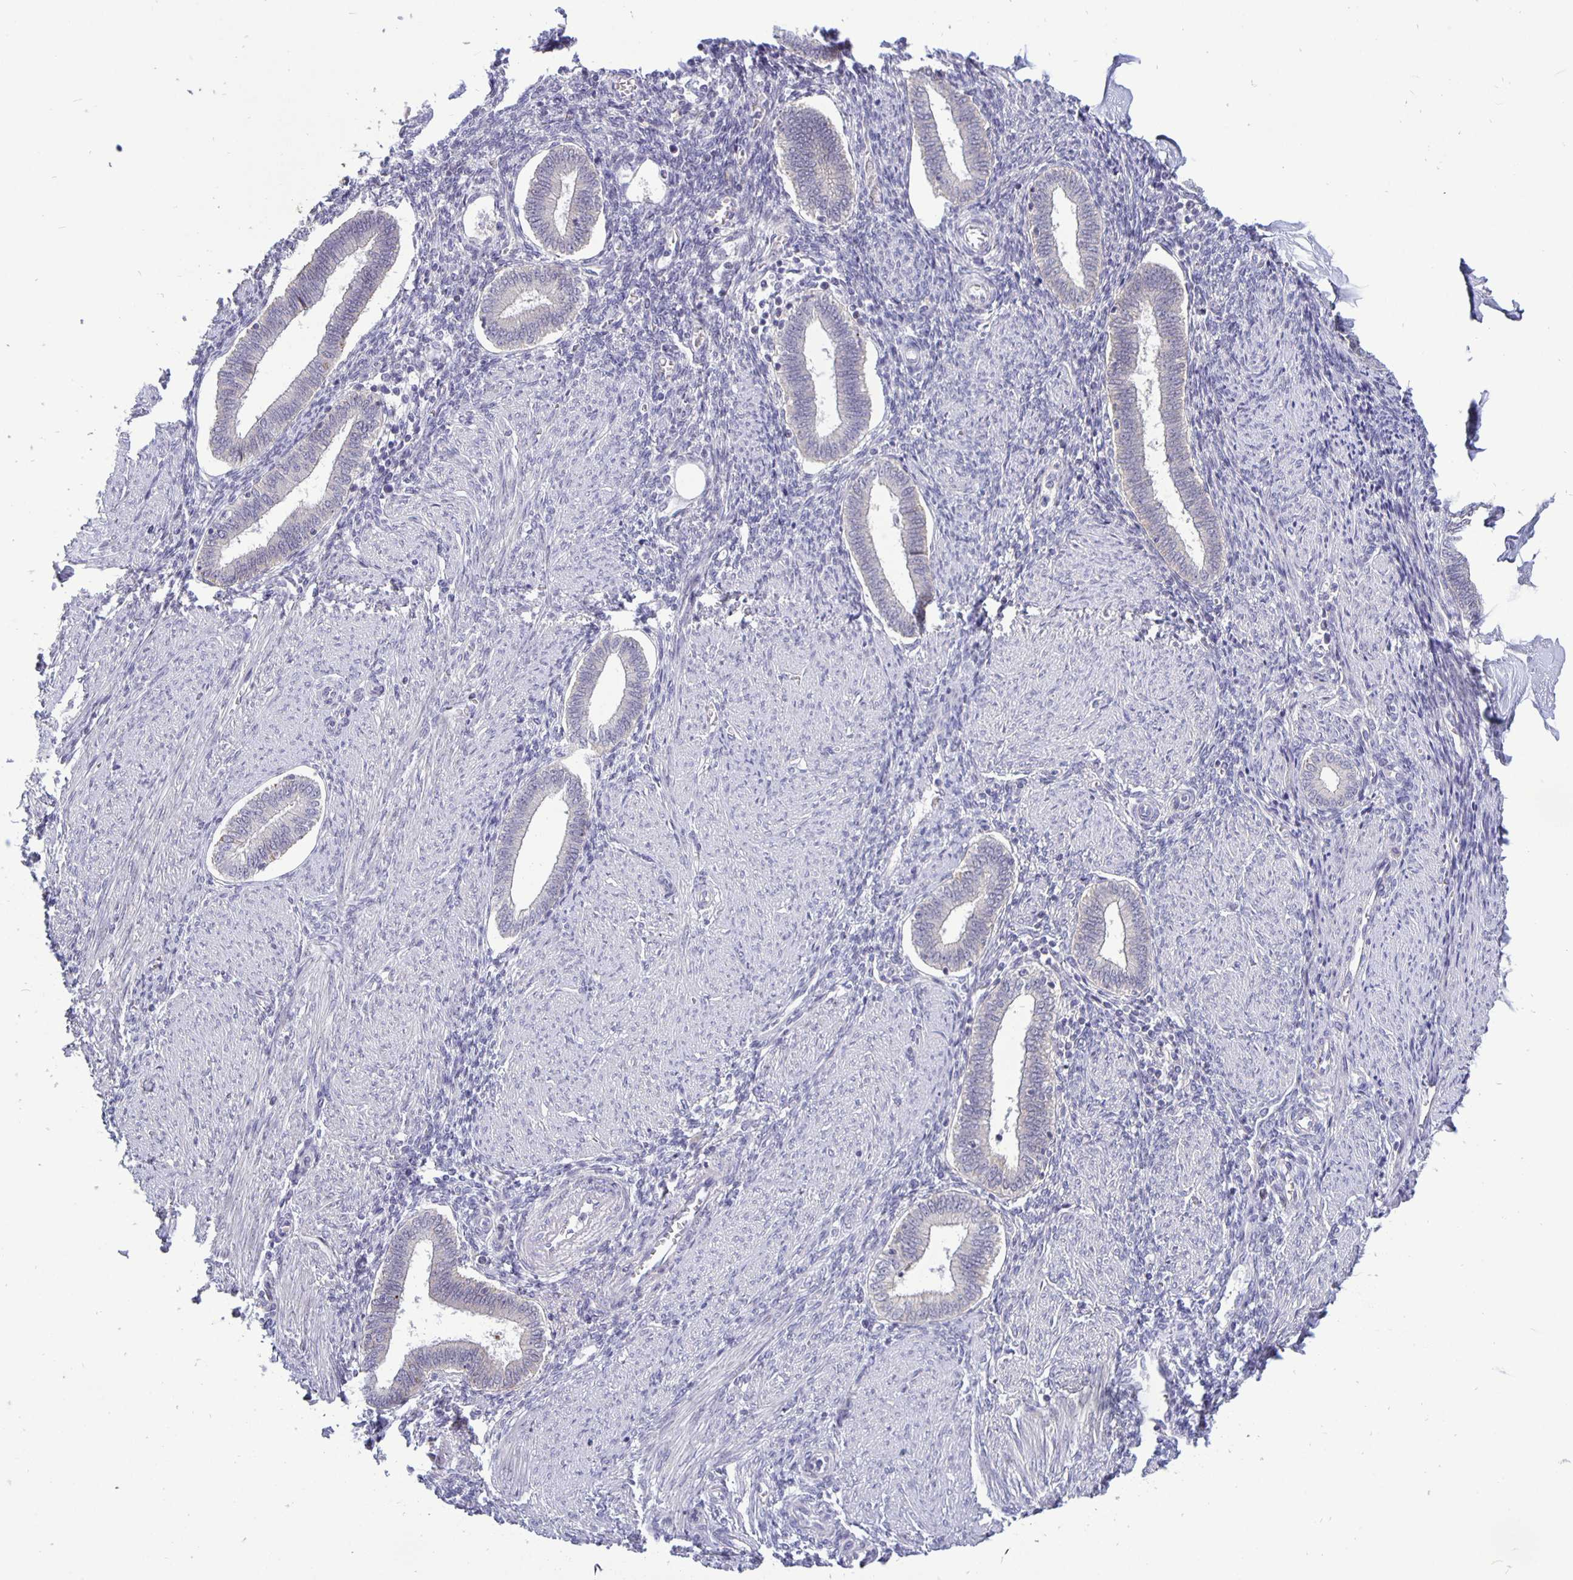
{"staining": {"intensity": "negative", "quantity": "none", "location": "none"}, "tissue": "endometrium", "cell_type": "Cells in endometrial stroma", "image_type": "normal", "snomed": [{"axis": "morphology", "description": "Normal tissue, NOS"}, {"axis": "topography", "description": "Endometrium"}], "caption": "DAB (3,3'-diaminobenzidine) immunohistochemical staining of normal endometrium demonstrates no significant expression in cells in endometrial stroma. The staining is performed using DAB (3,3'-diaminobenzidine) brown chromogen with nuclei counter-stained in using hematoxylin.", "gene": "ERBB2", "patient": {"sex": "female", "age": 42}}